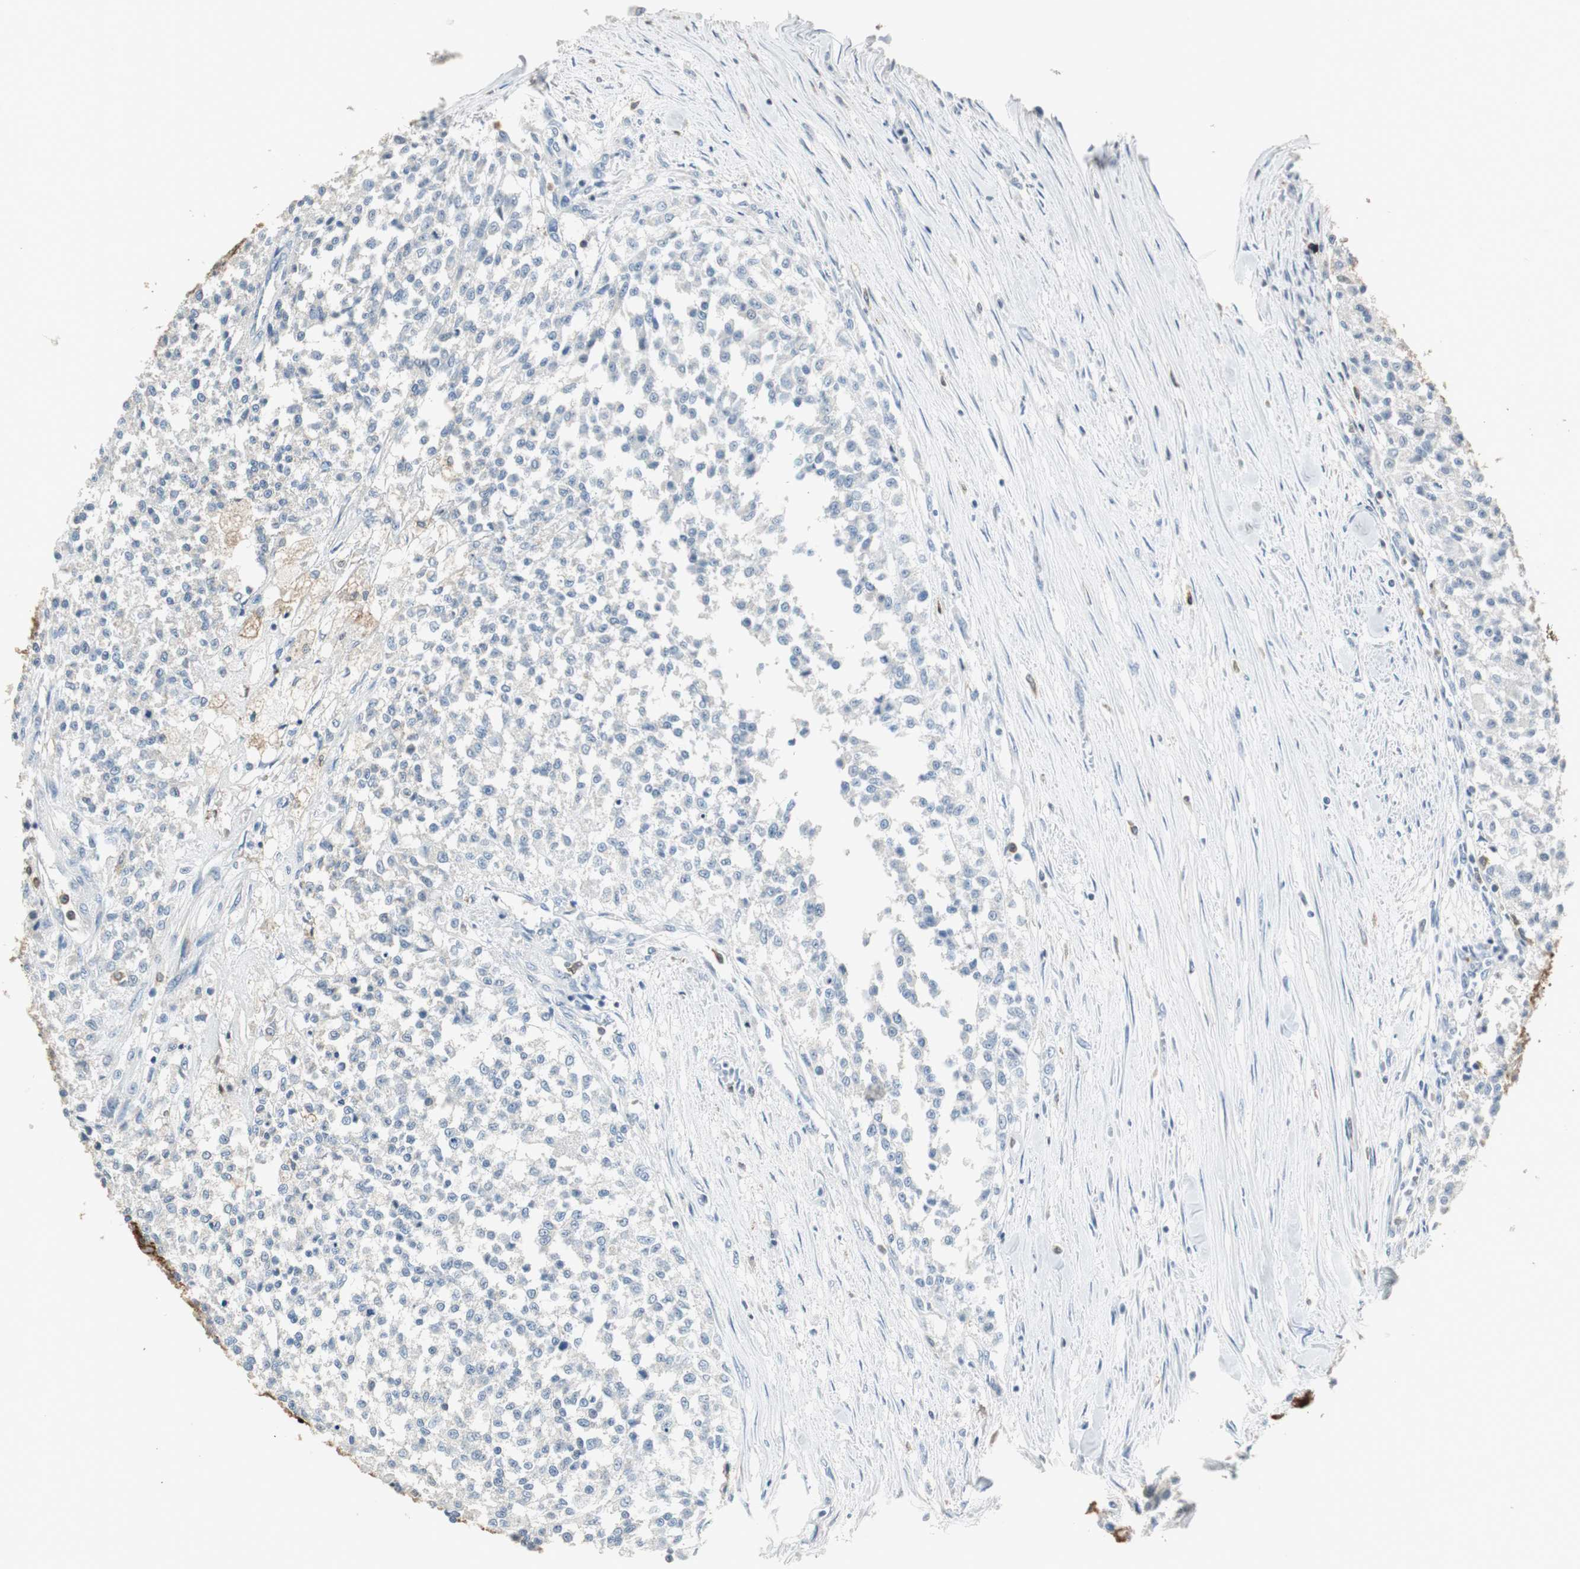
{"staining": {"intensity": "negative", "quantity": "none", "location": "none"}, "tissue": "testis cancer", "cell_type": "Tumor cells", "image_type": "cancer", "snomed": [{"axis": "morphology", "description": "Seminoma, NOS"}, {"axis": "topography", "description": "Testis"}], "caption": "Tumor cells are negative for brown protein staining in seminoma (testis).", "gene": "MSTO1", "patient": {"sex": "male", "age": 59}}